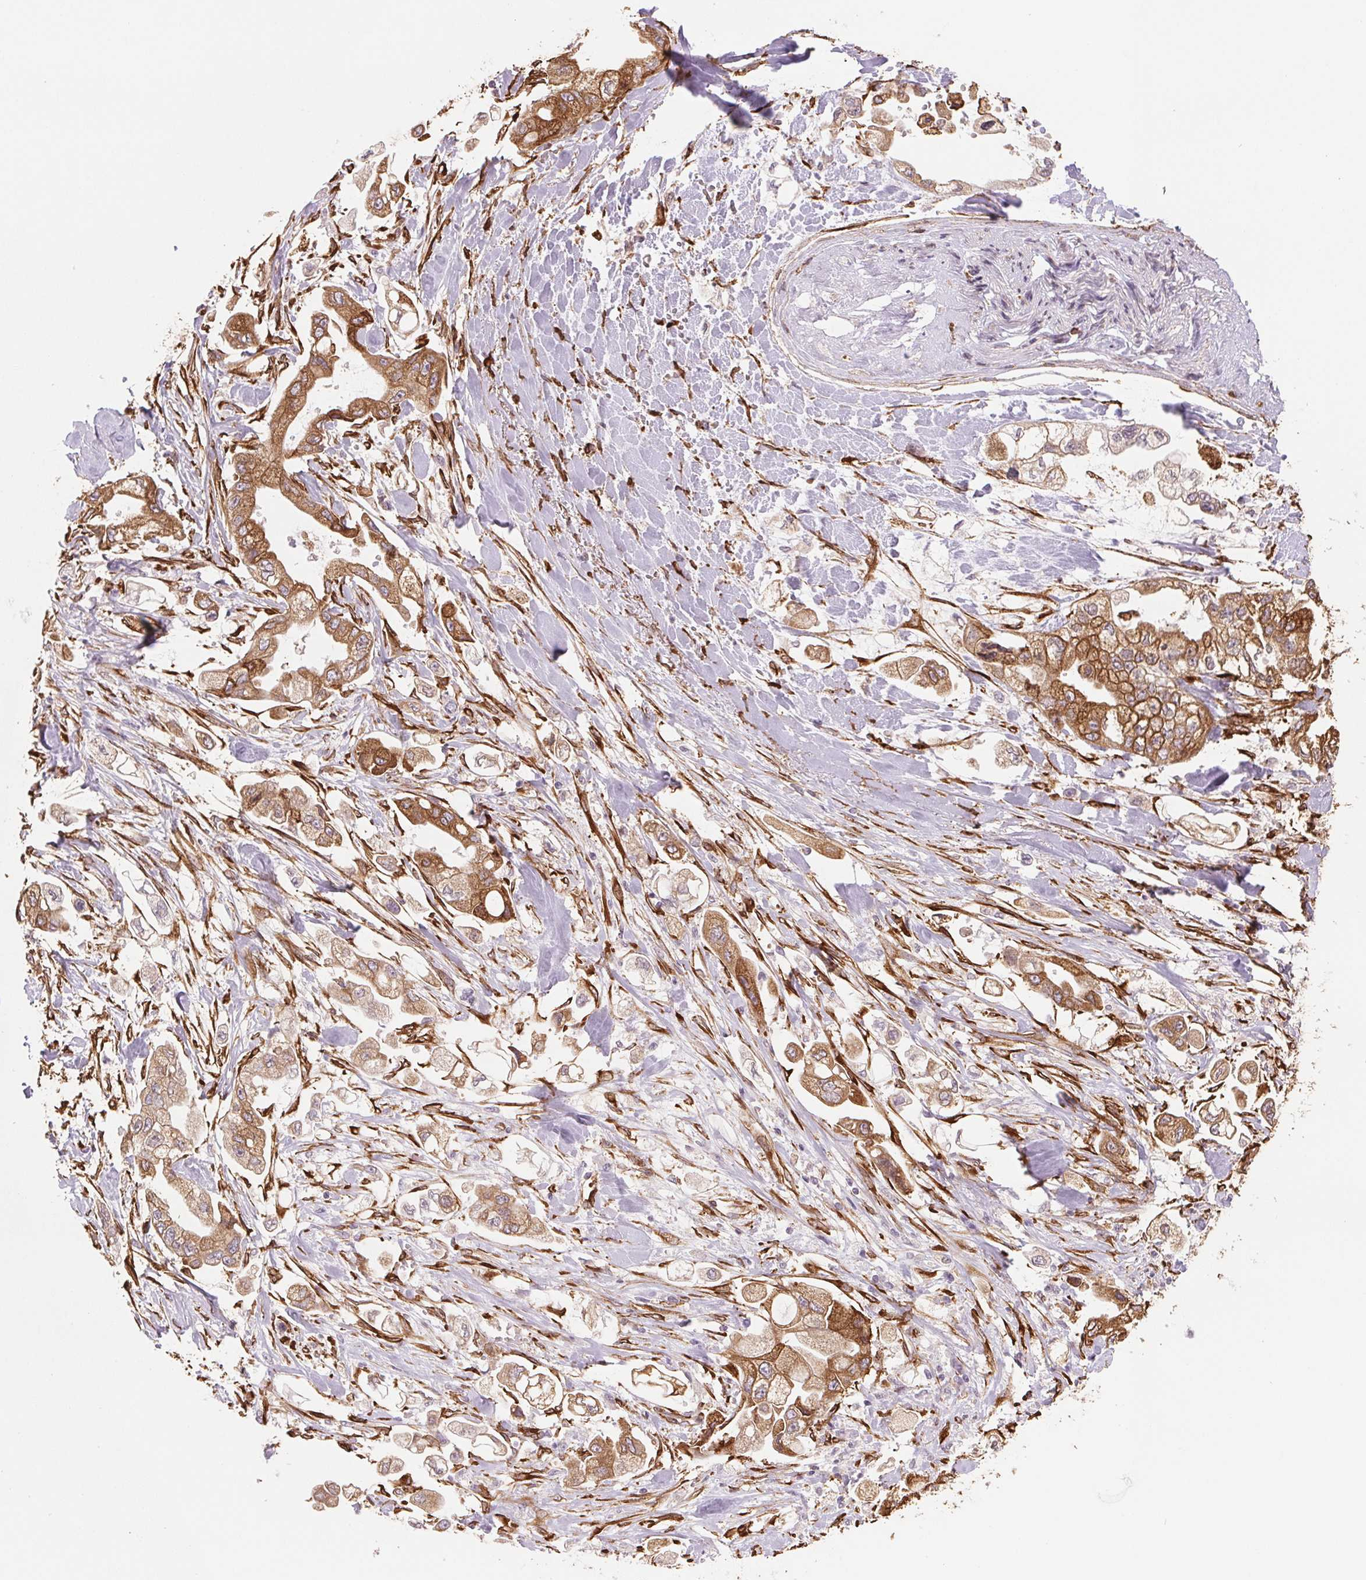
{"staining": {"intensity": "moderate", "quantity": ">75%", "location": "cytoplasmic/membranous"}, "tissue": "stomach cancer", "cell_type": "Tumor cells", "image_type": "cancer", "snomed": [{"axis": "morphology", "description": "Adenocarcinoma, NOS"}, {"axis": "topography", "description": "Stomach"}], "caption": "A brown stain labels moderate cytoplasmic/membranous expression of a protein in adenocarcinoma (stomach) tumor cells.", "gene": "FKBP10", "patient": {"sex": "male", "age": 62}}